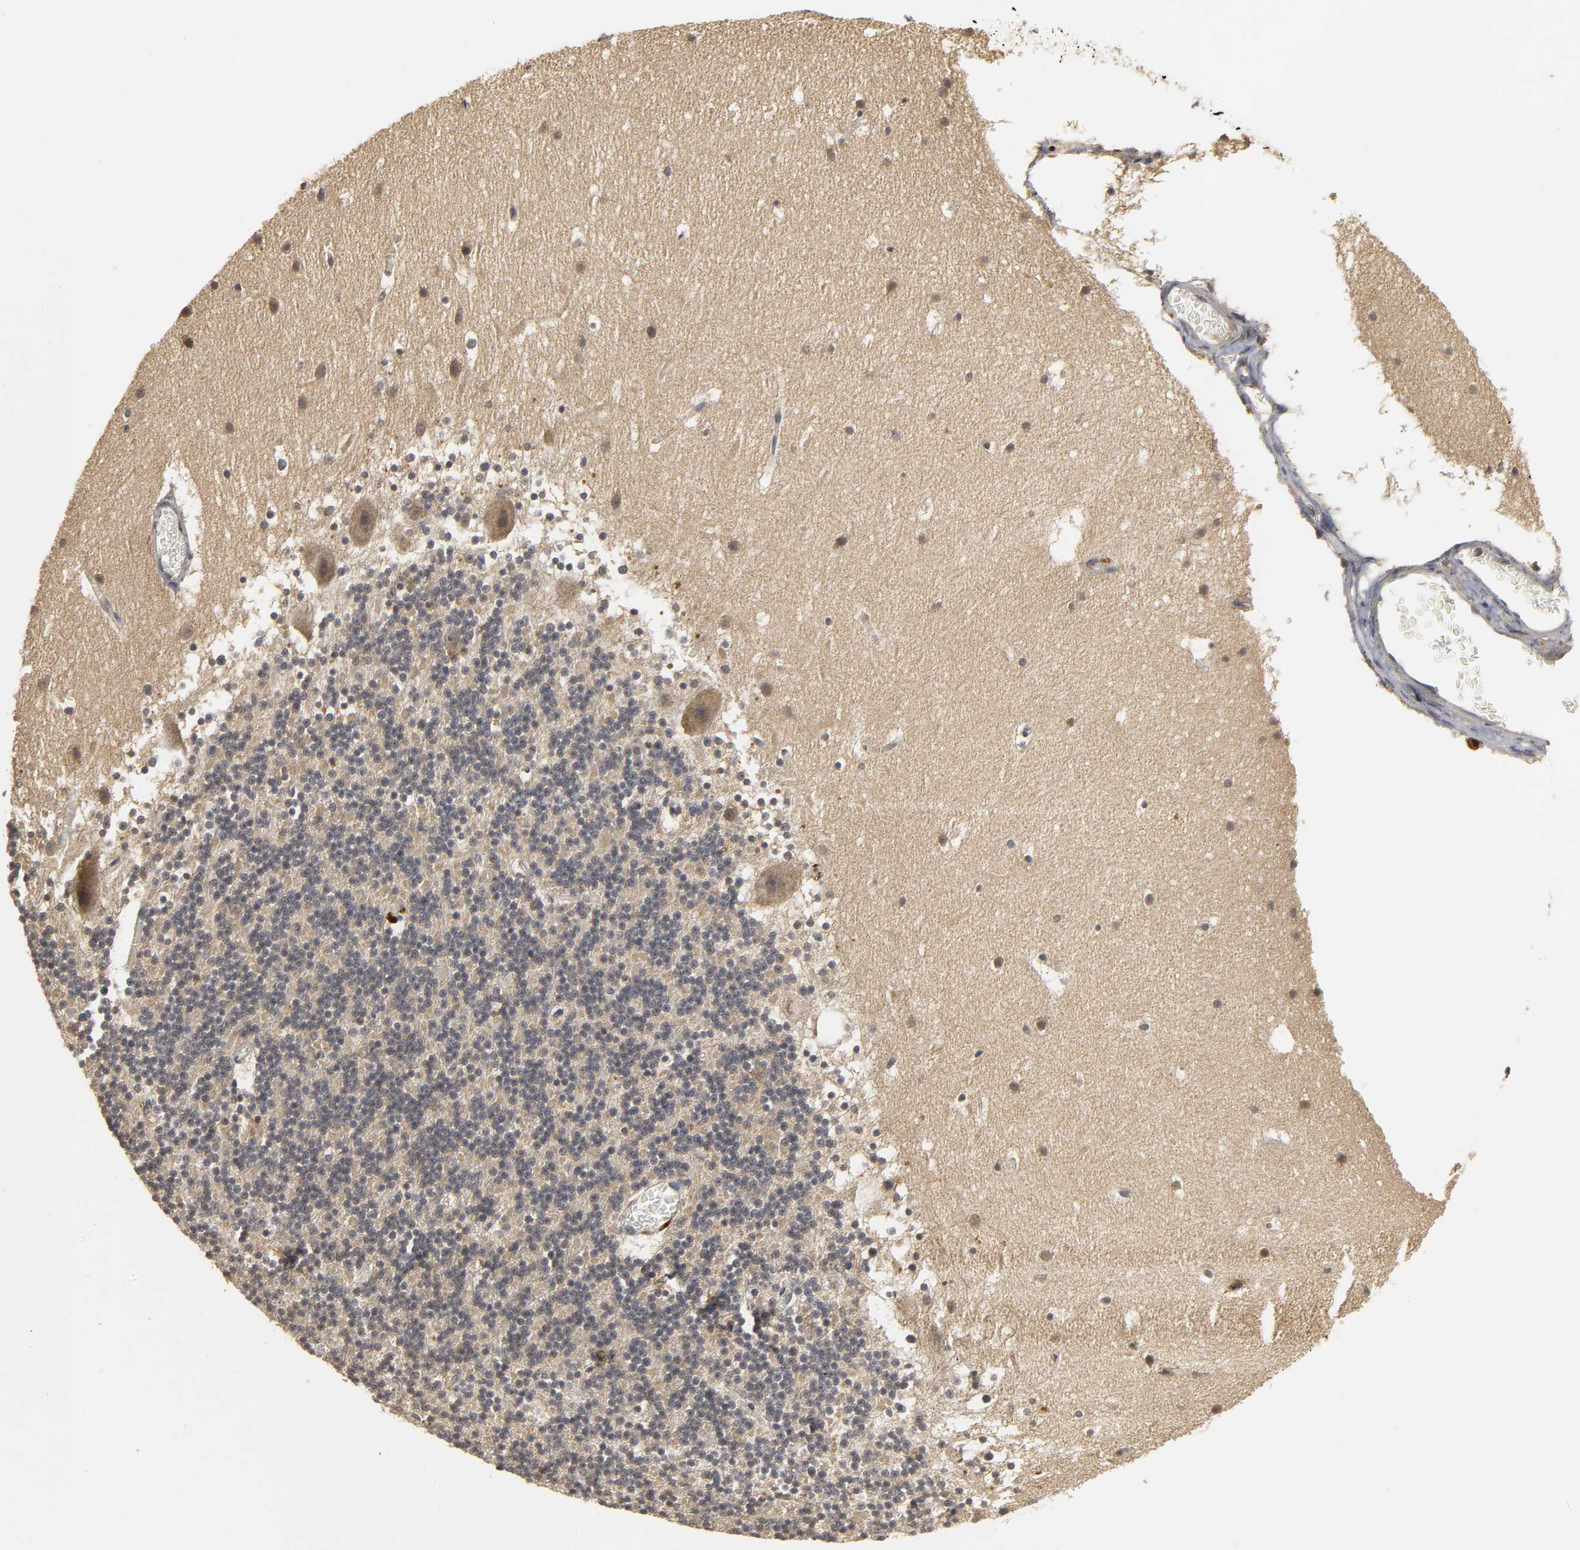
{"staining": {"intensity": "weak", "quantity": ">75%", "location": "cytoplasmic/membranous"}, "tissue": "cerebellum", "cell_type": "Cells in granular layer", "image_type": "normal", "snomed": [{"axis": "morphology", "description": "Normal tissue, NOS"}, {"axis": "topography", "description": "Cerebellum"}], "caption": "Protein analysis of normal cerebellum displays weak cytoplasmic/membranous positivity in about >75% of cells in granular layer.", "gene": "TRAF6", "patient": {"sex": "male", "age": 45}}